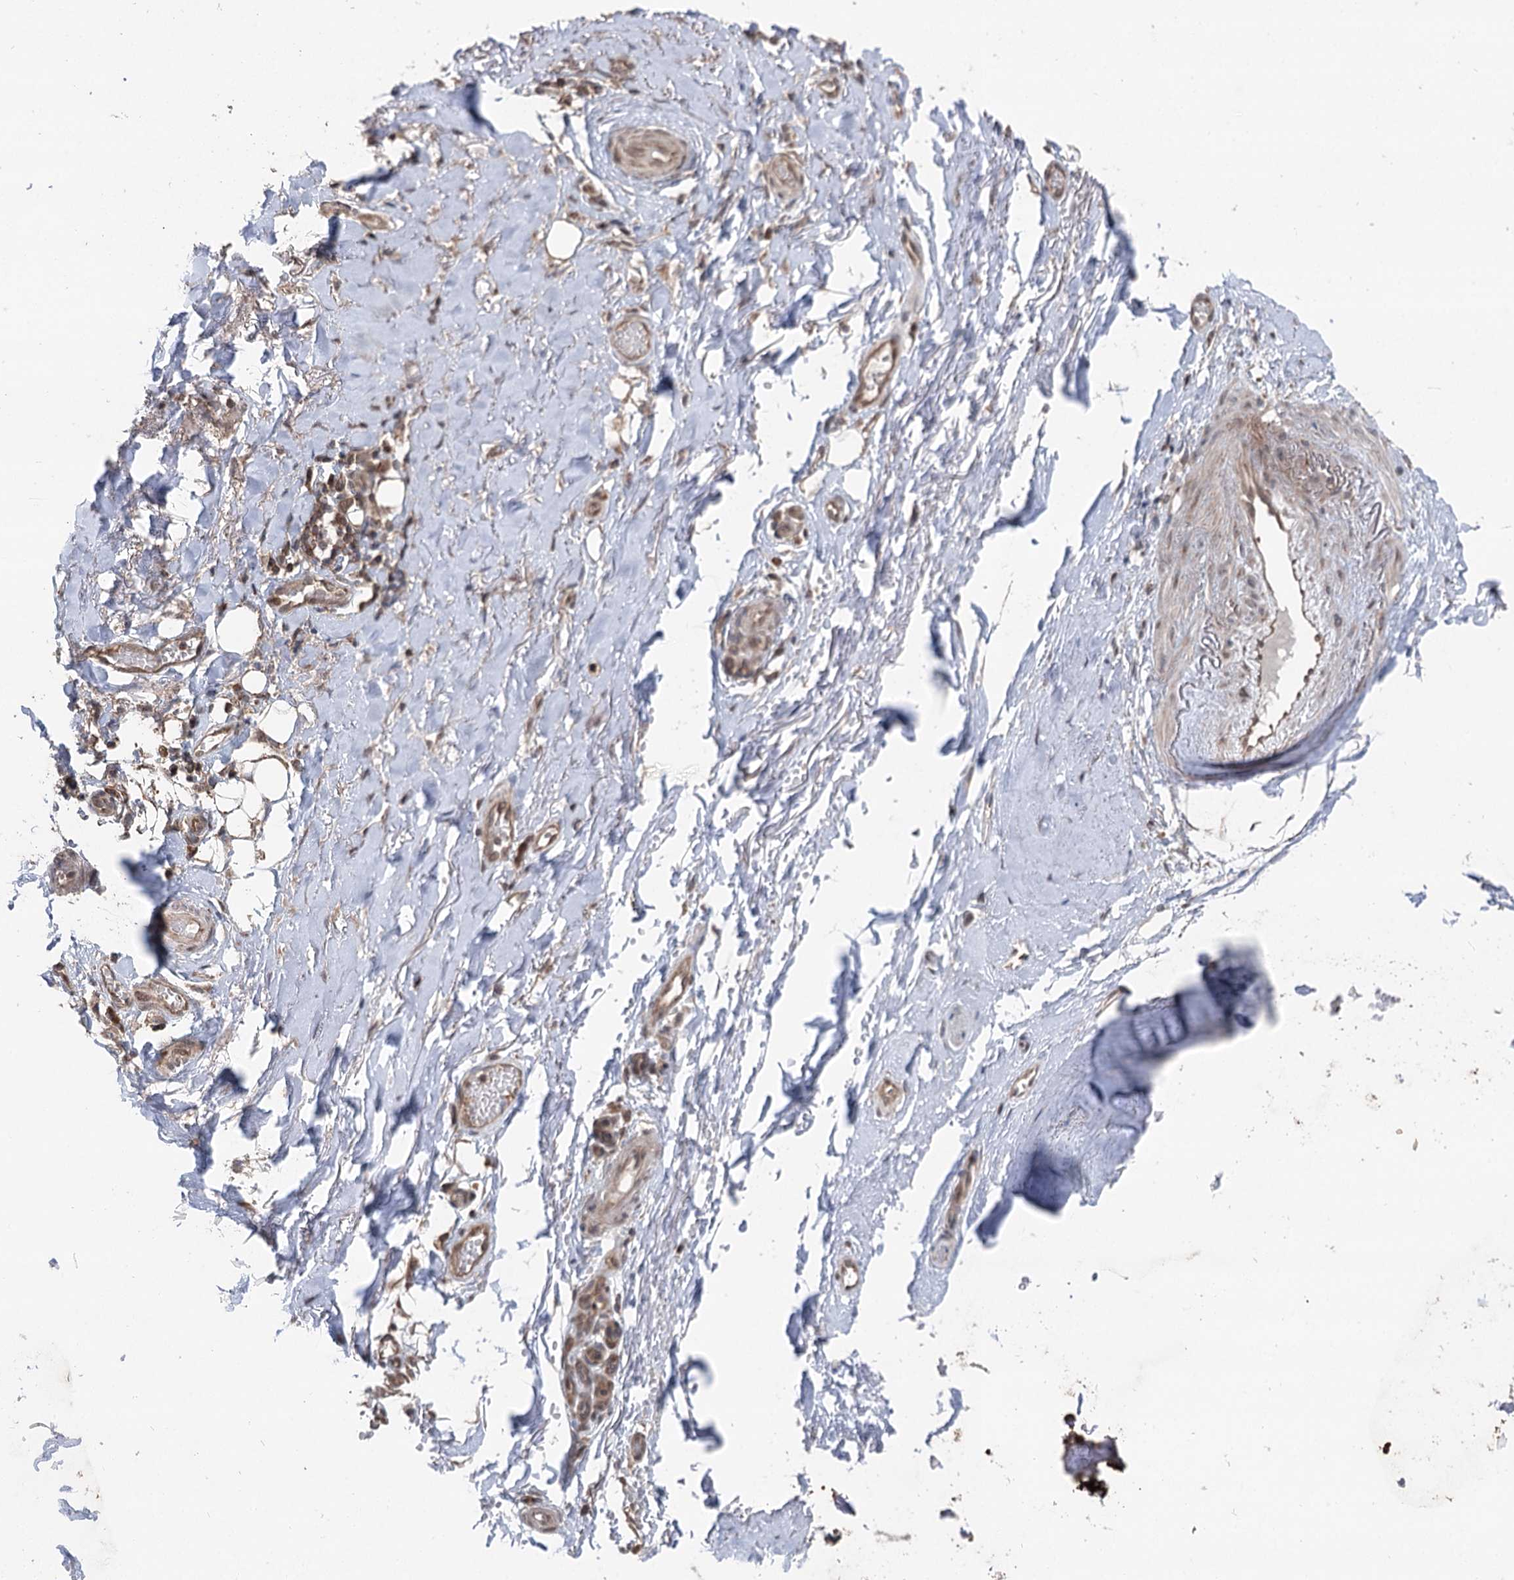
{"staining": {"intensity": "weak", "quantity": ">75%", "location": "cytoplasmic/membranous"}, "tissue": "adipose tissue", "cell_type": "Adipocytes", "image_type": "normal", "snomed": [{"axis": "morphology", "description": "Normal tissue, NOS"}, {"axis": "morphology", "description": "Basal cell carcinoma"}, {"axis": "topography", "description": "Skin"}], "caption": "Brown immunohistochemical staining in normal human adipose tissue demonstrates weak cytoplasmic/membranous expression in approximately >75% of adipocytes. The protein is stained brown, and the nuclei are stained in blue (DAB (3,3'-diaminobenzidine) IHC with brightfield microscopy, high magnification).", "gene": "CCSER2", "patient": {"sex": "female", "age": 89}}